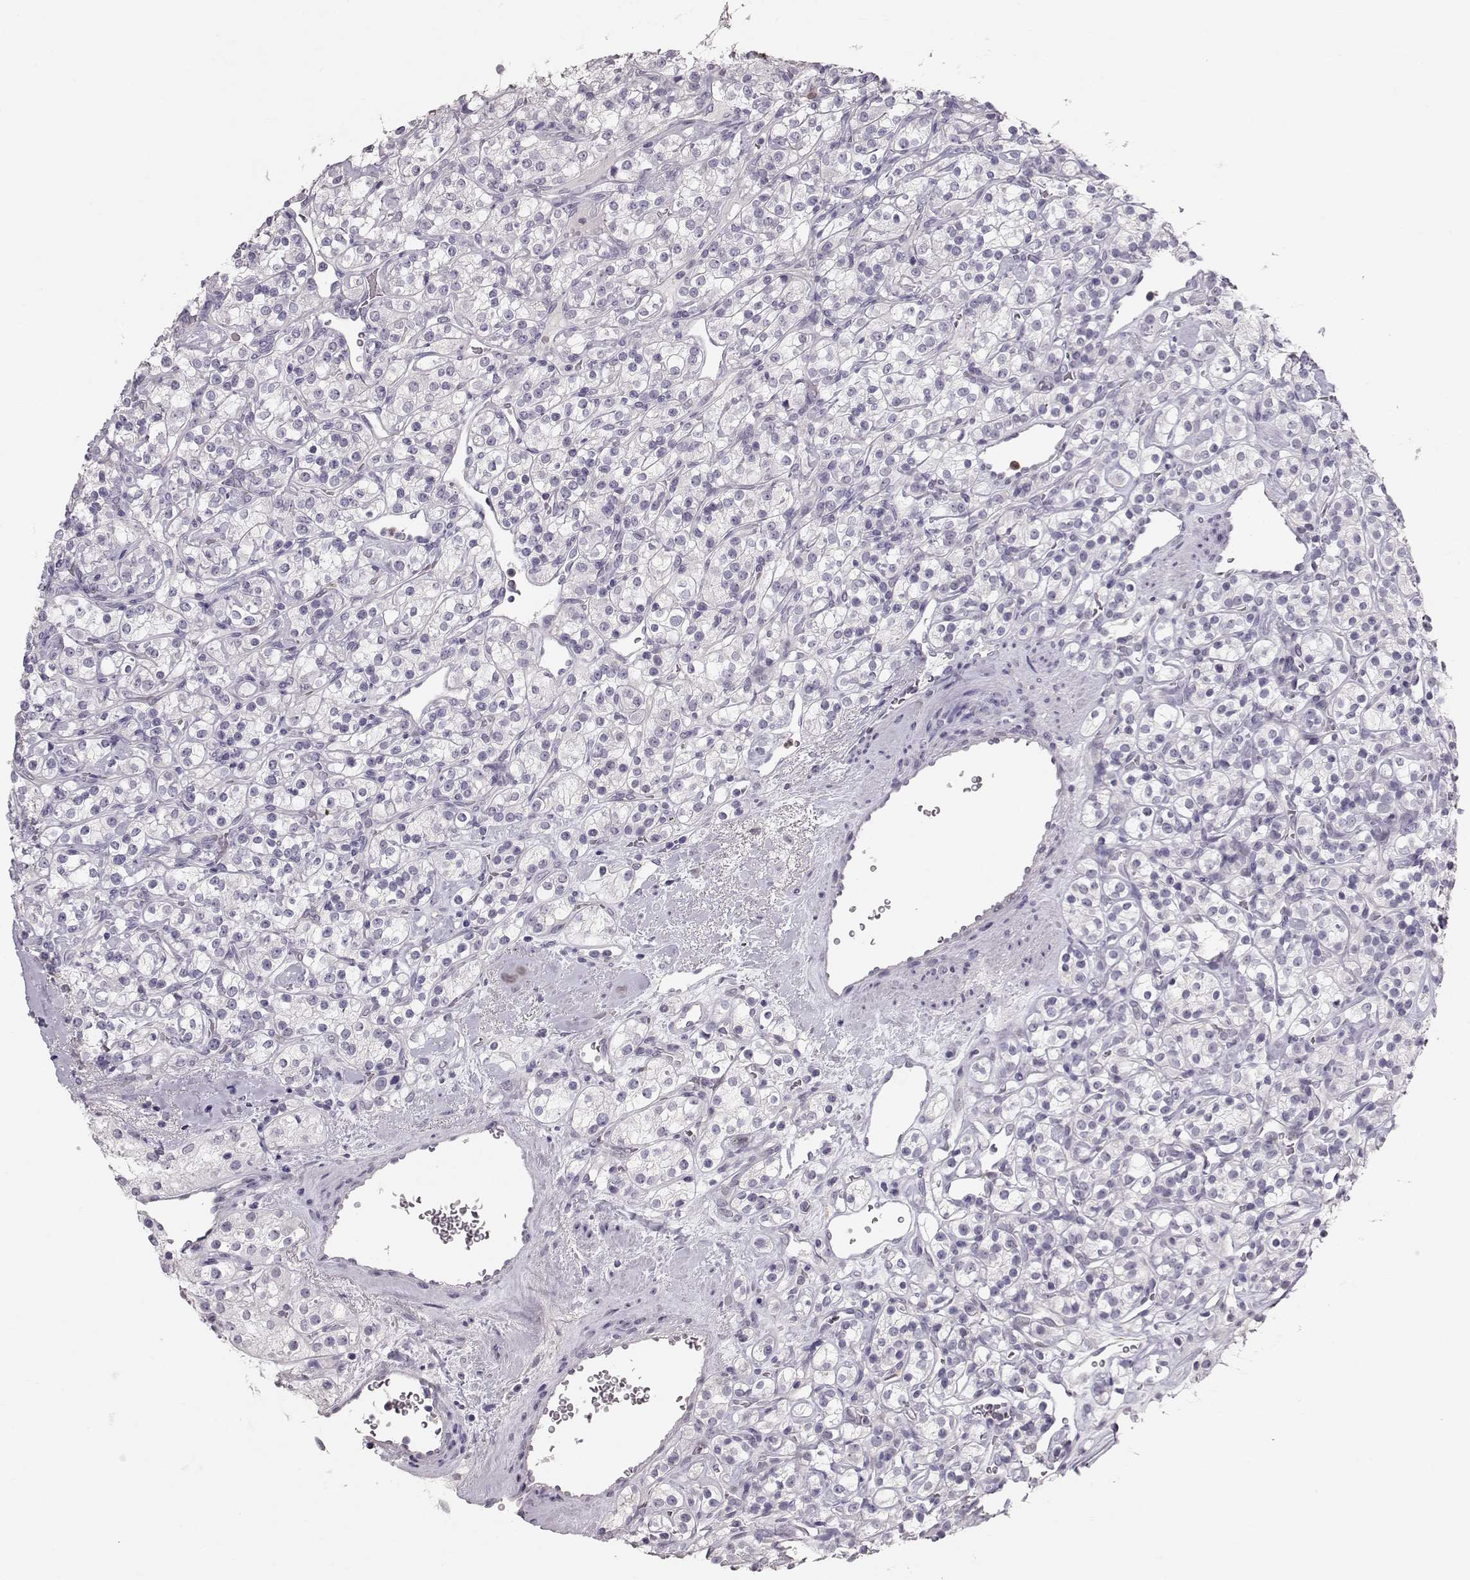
{"staining": {"intensity": "negative", "quantity": "none", "location": "none"}, "tissue": "renal cancer", "cell_type": "Tumor cells", "image_type": "cancer", "snomed": [{"axis": "morphology", "description": "Adenocarcinoma, NOS"}, {"axis": "topography", "description": "Kidney"}], "caption": "The photomicrograph reveals no staining of tumor cells in renal adenocarcinoma.", "gene": "POU1F1", "patient": {"sex": "male", "age": 77}}